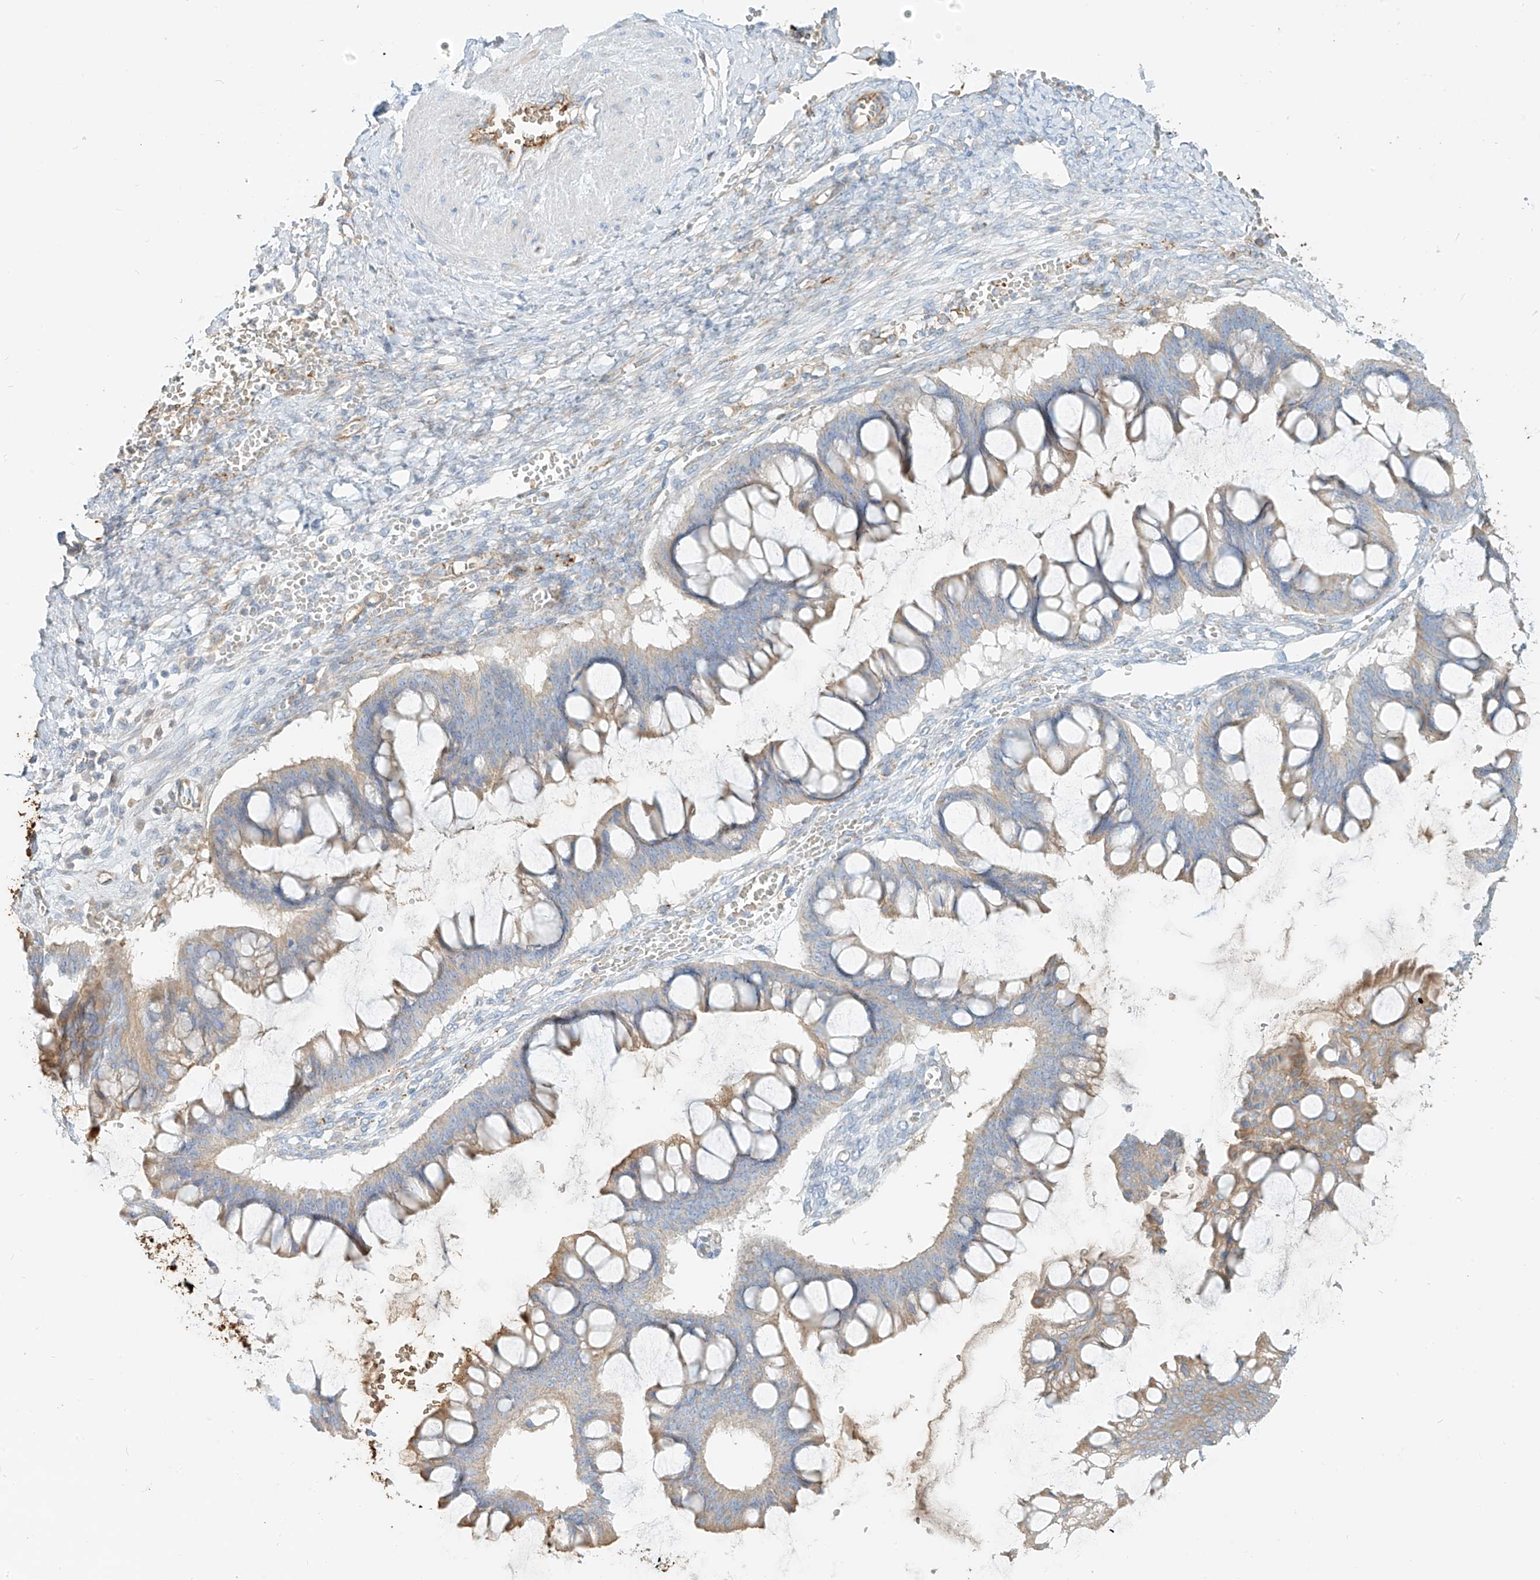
{"staining": {"intensity": "moderate", "quantity": "<25%", "location": "cytoplasmic/membranous"}, "tissue": "ovarian cancer", "cell_type": "Tumor cells", "image_type": "cancer", "snomed": [{"axis": "morphology", "description": "Cystadenocarcinoma, mucinous, NOS"}, {"axis": "topography", "description": "Ovary"}], "caption": "Tumor cells reveal low levels of moderate cytoplasmic/membranous staining in about <25% of cells in ovarian cancer (mucinous cystadenocarcinoma). (IHC, brightfield microscopy, high magnification).", "gene": "OCSTAMP", "patient": {"sex": "female", "age": 73}}